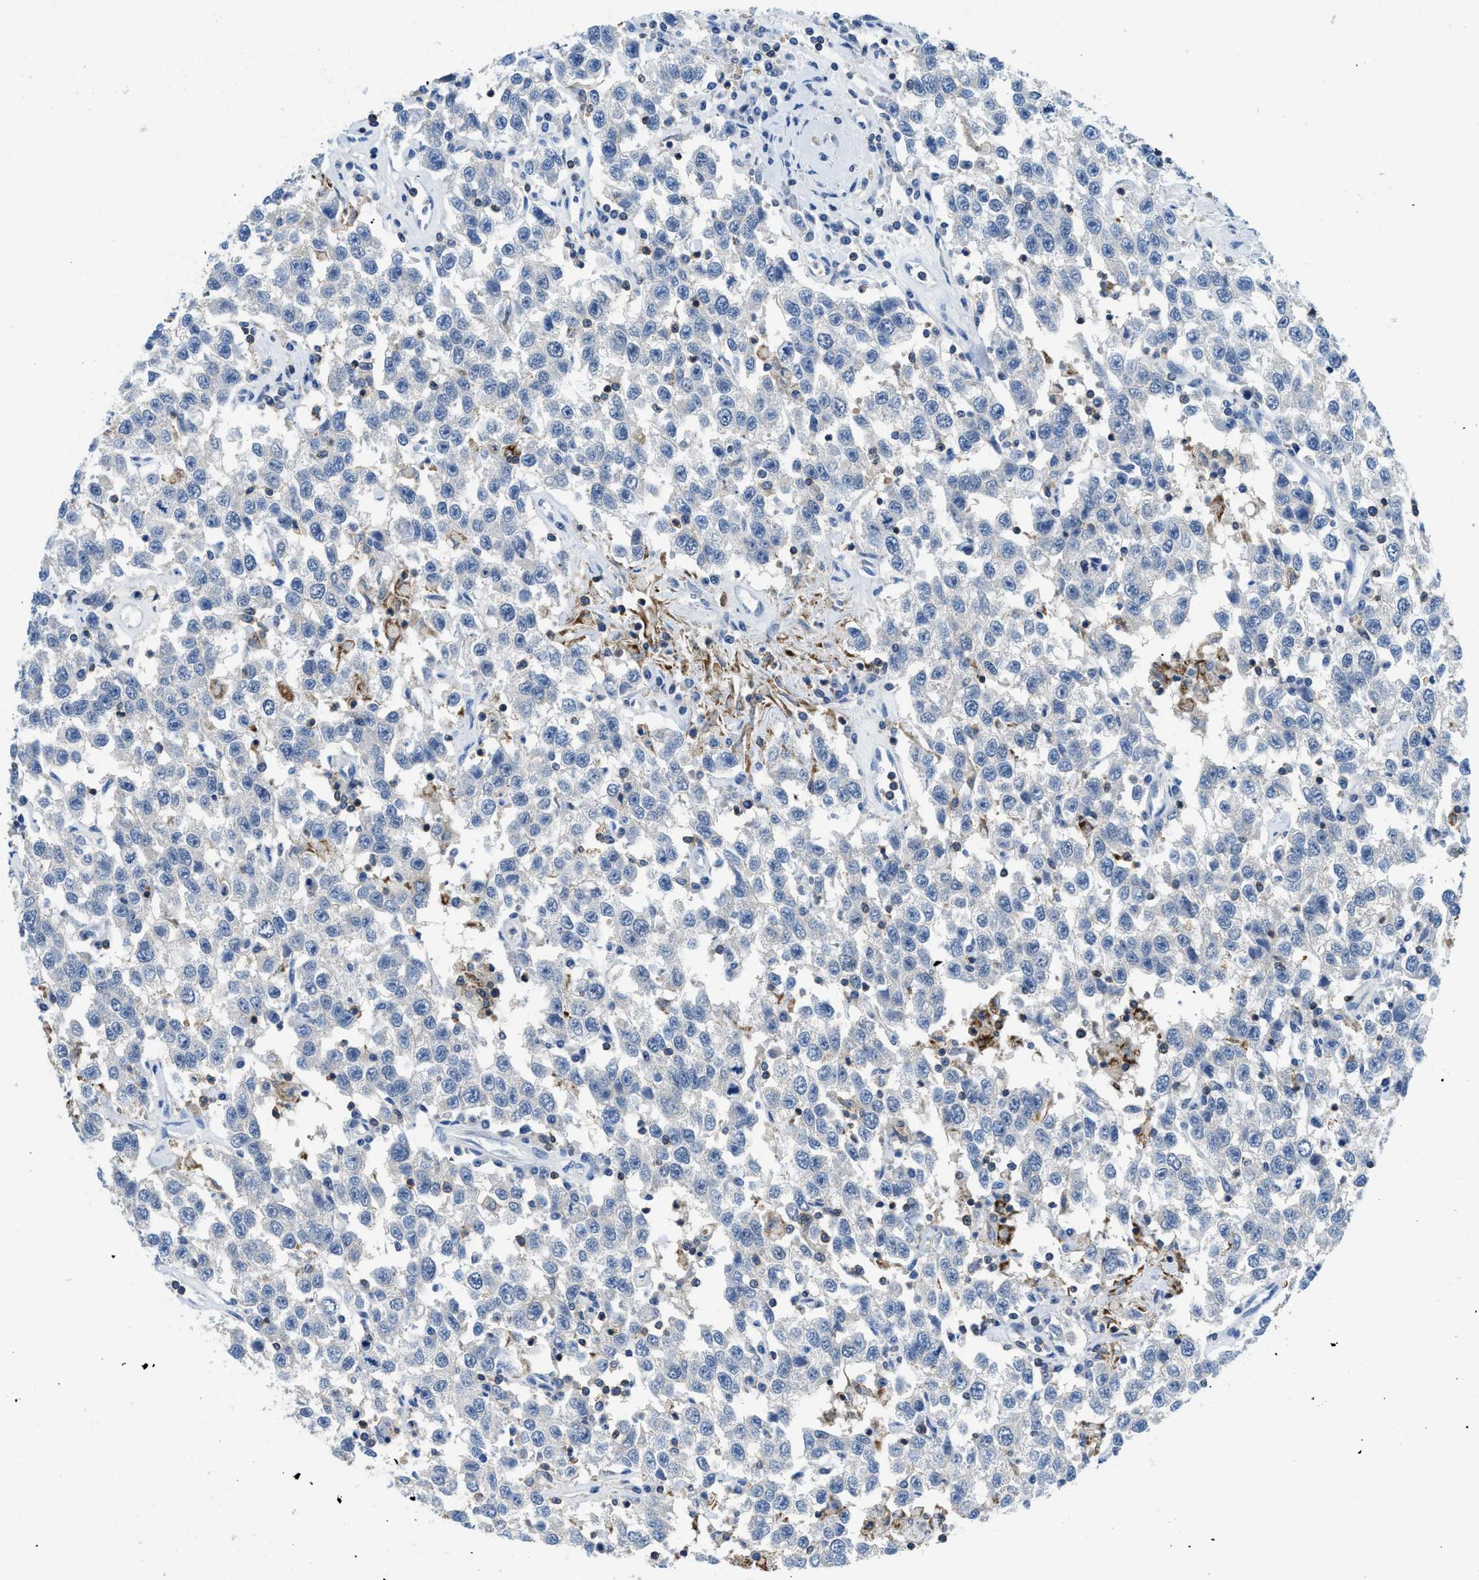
{"staining": {"intensity": "negative", "quantity": "none", "location": "none"}, "tissue": "testis cancer", "cell_type": "Tumor cells", "image_type": "cancer", "snomed": [{"axis": "morphology", "description": "Seminoma, NOS"}, {"axis": "topography", "description": "Testis"}], "caption": "Micrograph shows no significant protein expression in tumor cells of testis seminoma.", "gene": "FAM151A", "patient": {"sex": "male", "age": 41}}